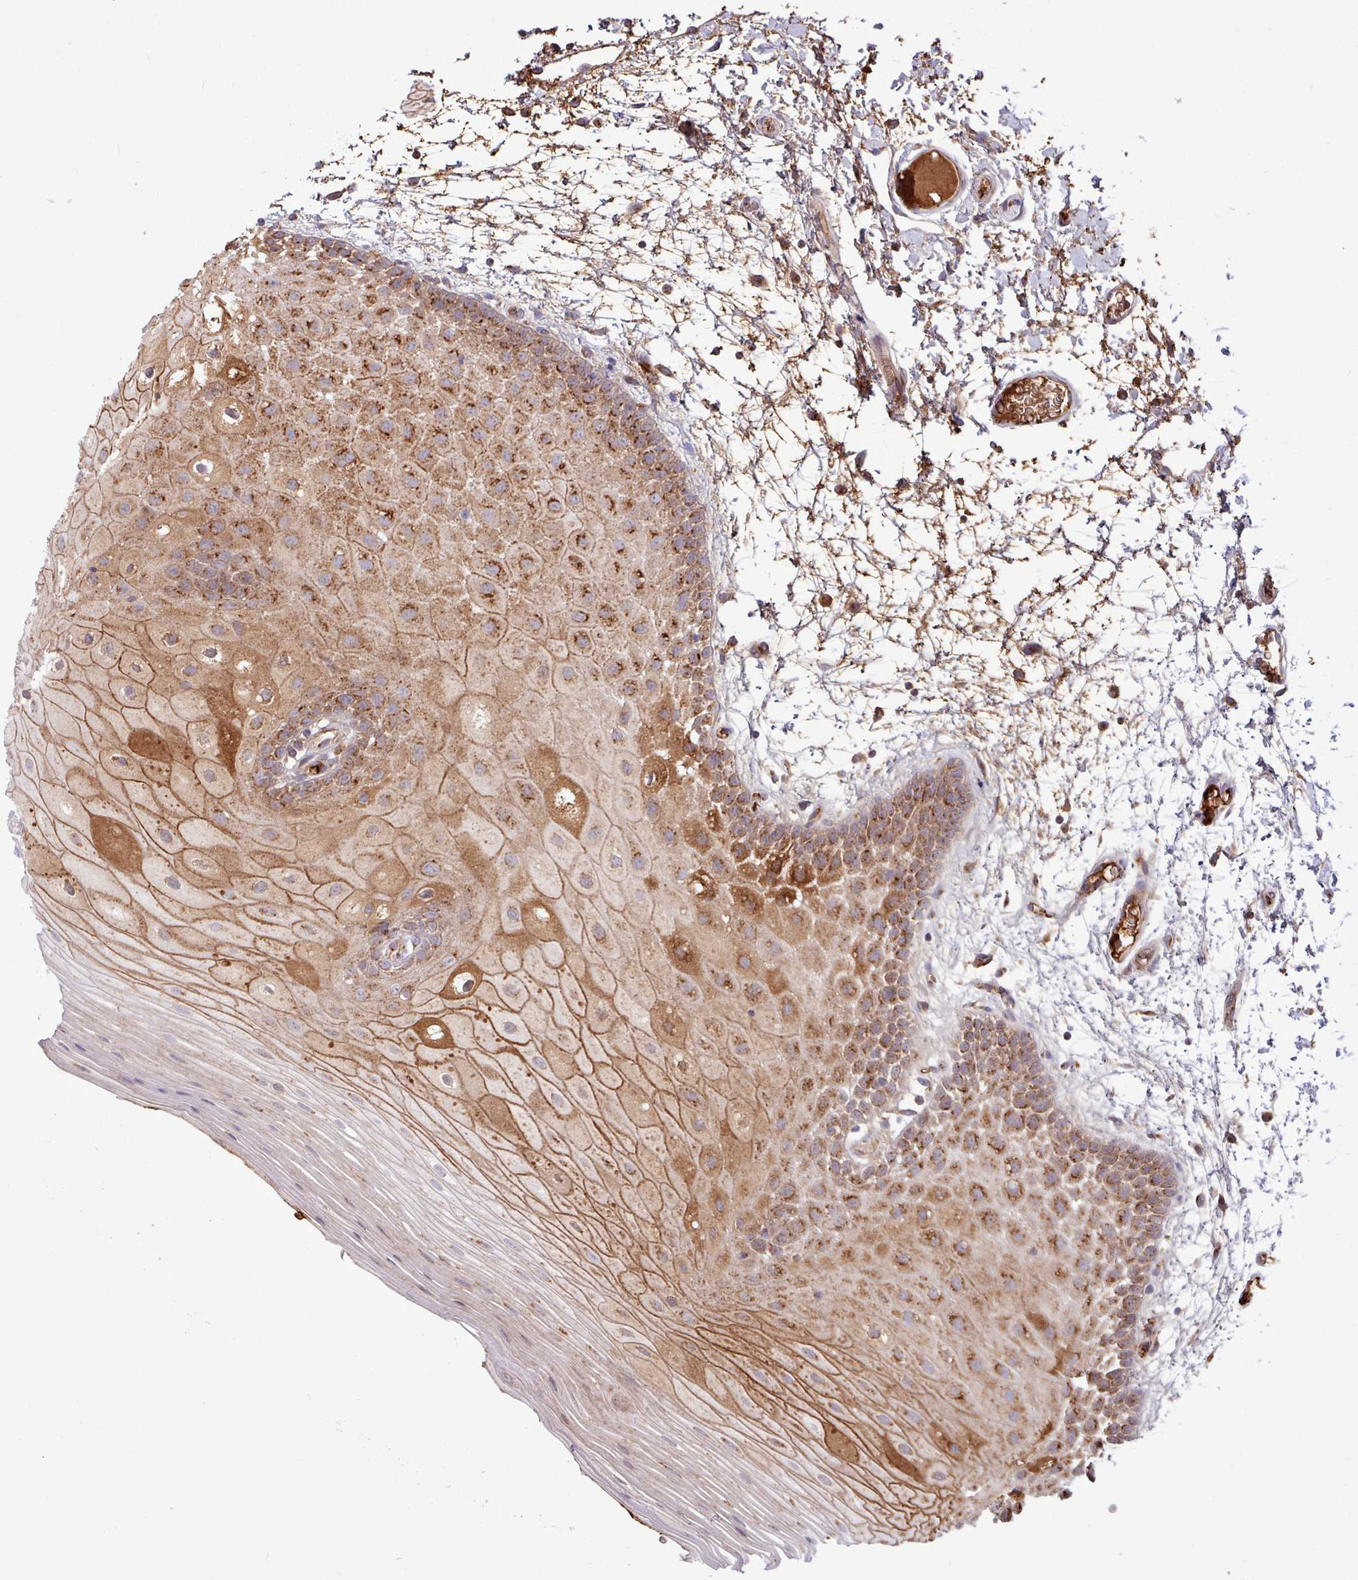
{"staining": {"intensity": "strong", "quantity": "25%-75%", "location": "cytoplasmic/membranous"}, "tissue": "oral mucosa", "cell_type": "Squamous epithelial cells", "image_type": "normal", "snomed": [{"axis": "morphology", "description": "Normal tissue, NOS"}, {"axis": "morphology", "description": "Squamous cell carcinoma, NOS"}, {"axis": "topography", "description": "Oral tissue"}, {"axis": "topography", "description": "Tounge, NOS"}, {"axis": "topography", "description": "Head-Neck"}], "caption": "High-power microscopy captured an immunohistochemistry image of unremarkable oral mucosa, revealing strong cytoplasmic/membranous expression in approximately 25%-75% of squamous epithelial cells.", "gene": "LSM12", "patient": {"sex": "male", "age": 76}}